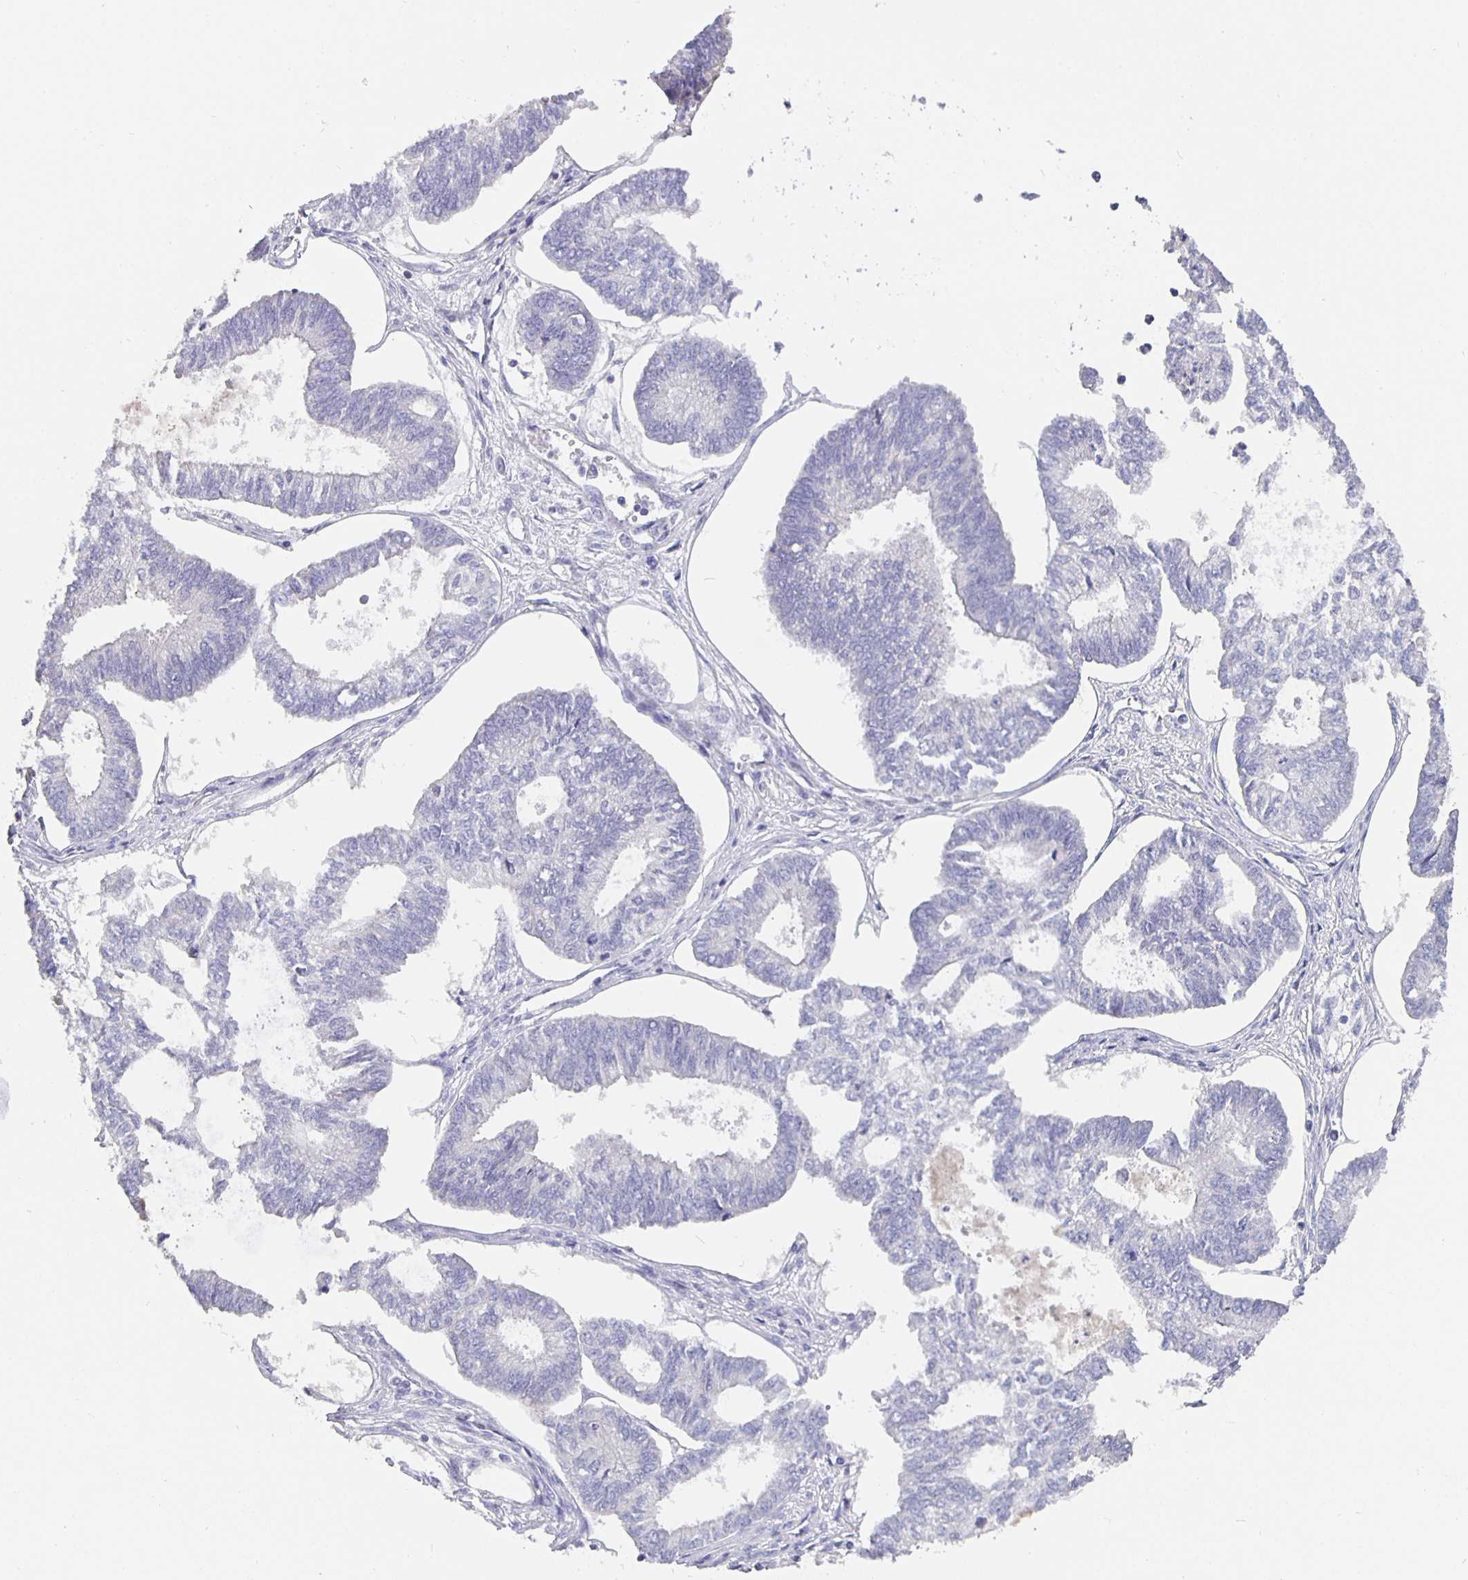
{"staining": {"intensity": "negative", "quantity": "none", "location": "none"}, "tissue": "ovarian cancer", "cell_type": "Tumor cells", "image_type": "cancer", "snomed": [{"axis": "morphology", "description": "Carcinoma, endometroid"}, {"axis": "topography", "description": "Ovary"}], "caption": "The immunohistochemistry histopathology image has no significant positivity in tumor cells of ovarian cancer (endometroid carcinoma) tissue.", "gene": "CFAP74", "patient": {"sex": "female", "age": 64}}